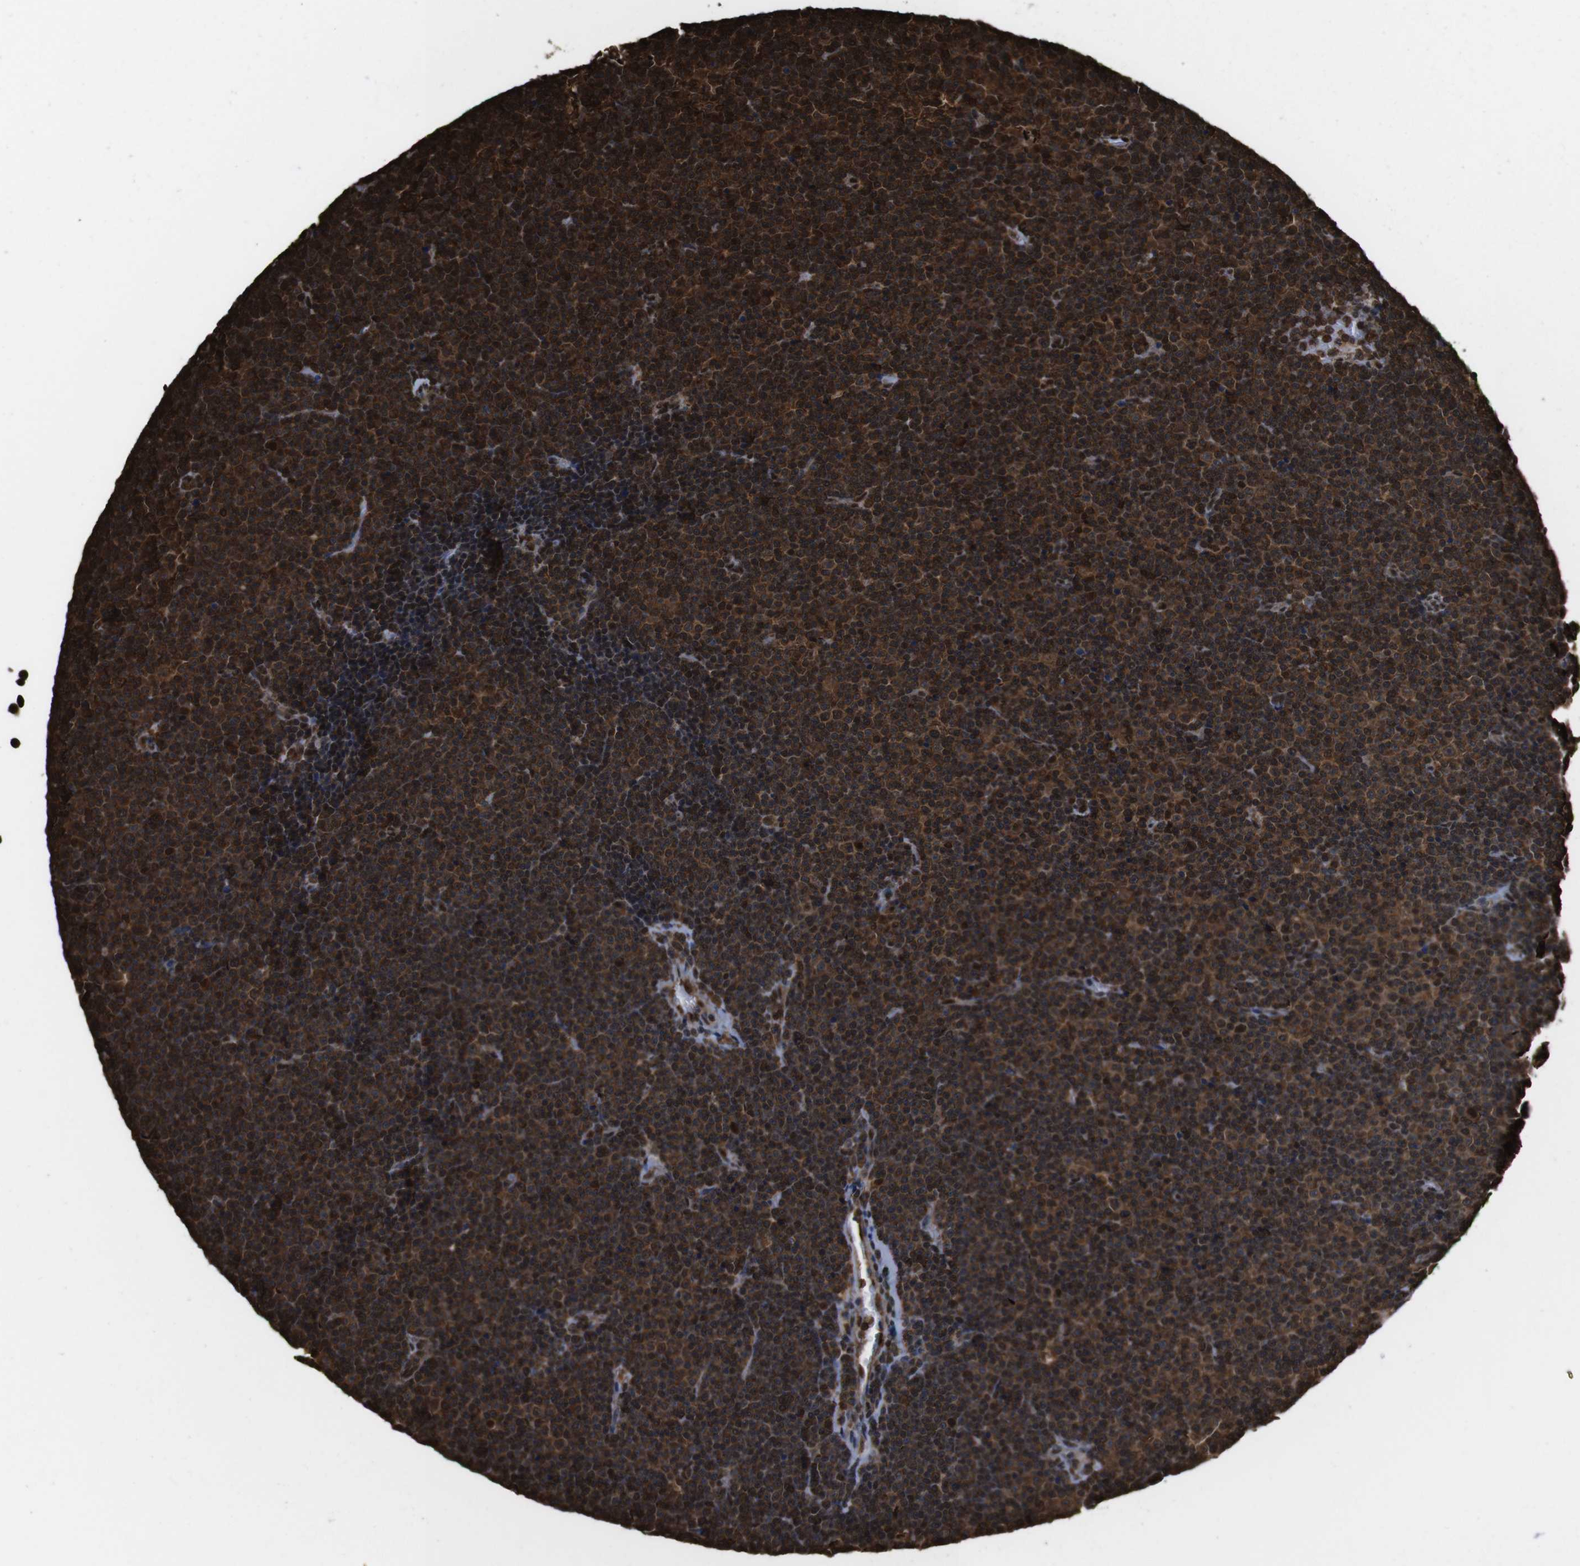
{"staining": {"intensity": "strong", "quantity": ">75%", "location": "cytoplasmic/membranous,nuclear"}, "tissue": "lymphoma", "cell_type": "Tumor cells", "image_type": "cancer", "snomed": [{"axis": "morphology", "description": "Malignant lymphoma, non-Hodgkin's type, Low grade"}, {"axis": "topography", "description": "Lymph node"}], "caption": "This is a photomicrograph of IHC staining of low-grade malignant lymphoma, non-Hodgkin's type, which shows strong expression in the cytoplasmic/membranous and nuclear of tumor cells.", "gene": "VCP", "patient": {"sex": "female", "age": 67}}